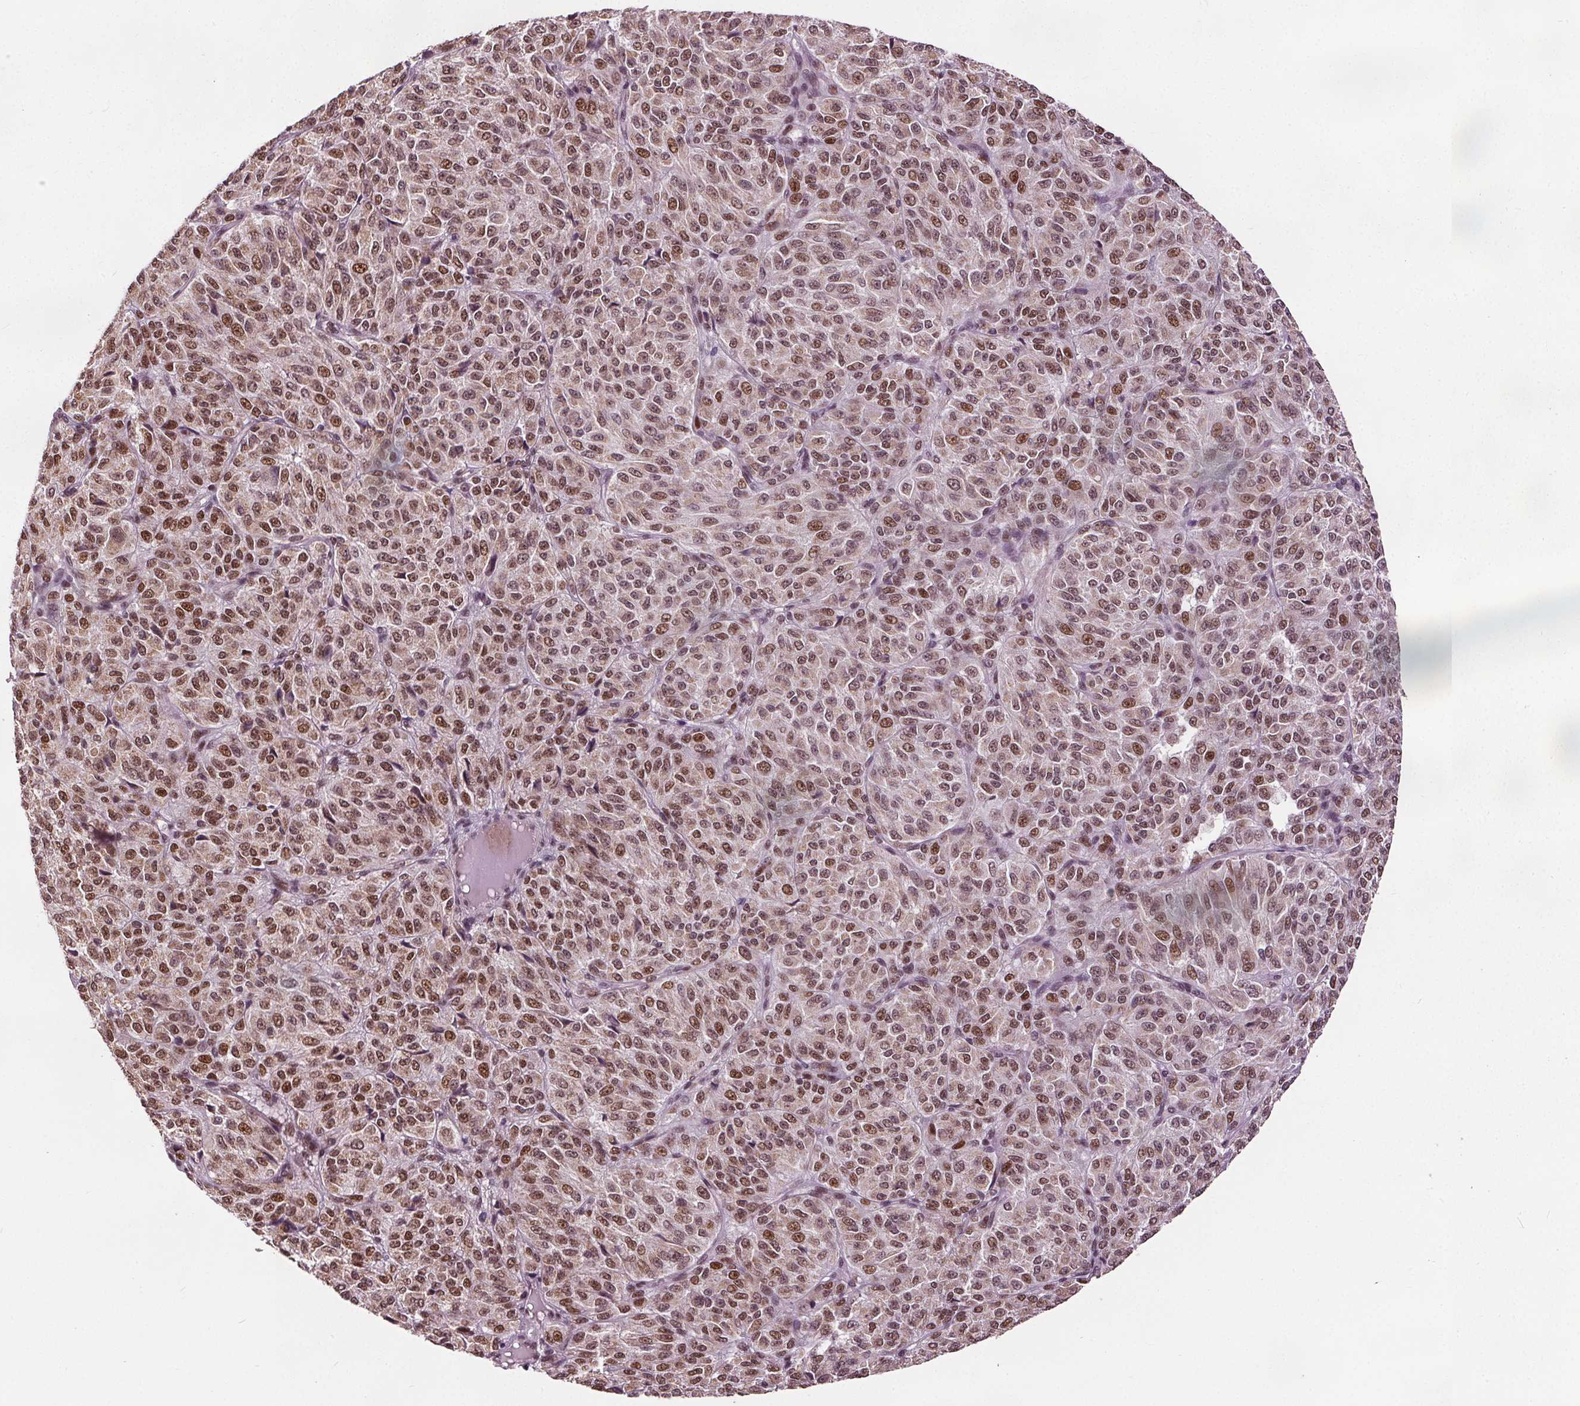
{"staining": {"intensity": "moderate", "quantity": ">75%", "location": "nuclear"}, "tissue": "melanoma", "cell_type": "Tumor cells", "image_type": "cancer", "snomed": [{"axis": "morphology", "description": "Malignant melanoma, Metastatic site"}, {"axis": "topography", "description": "Brain"}], "caption": "Human melanoma stained with a brown dye exhibits moderate nuclear positive positivity in about >75% of tumor cells.", "gene": "DDX11", "patient": {"sex": "female", "age": 56}}